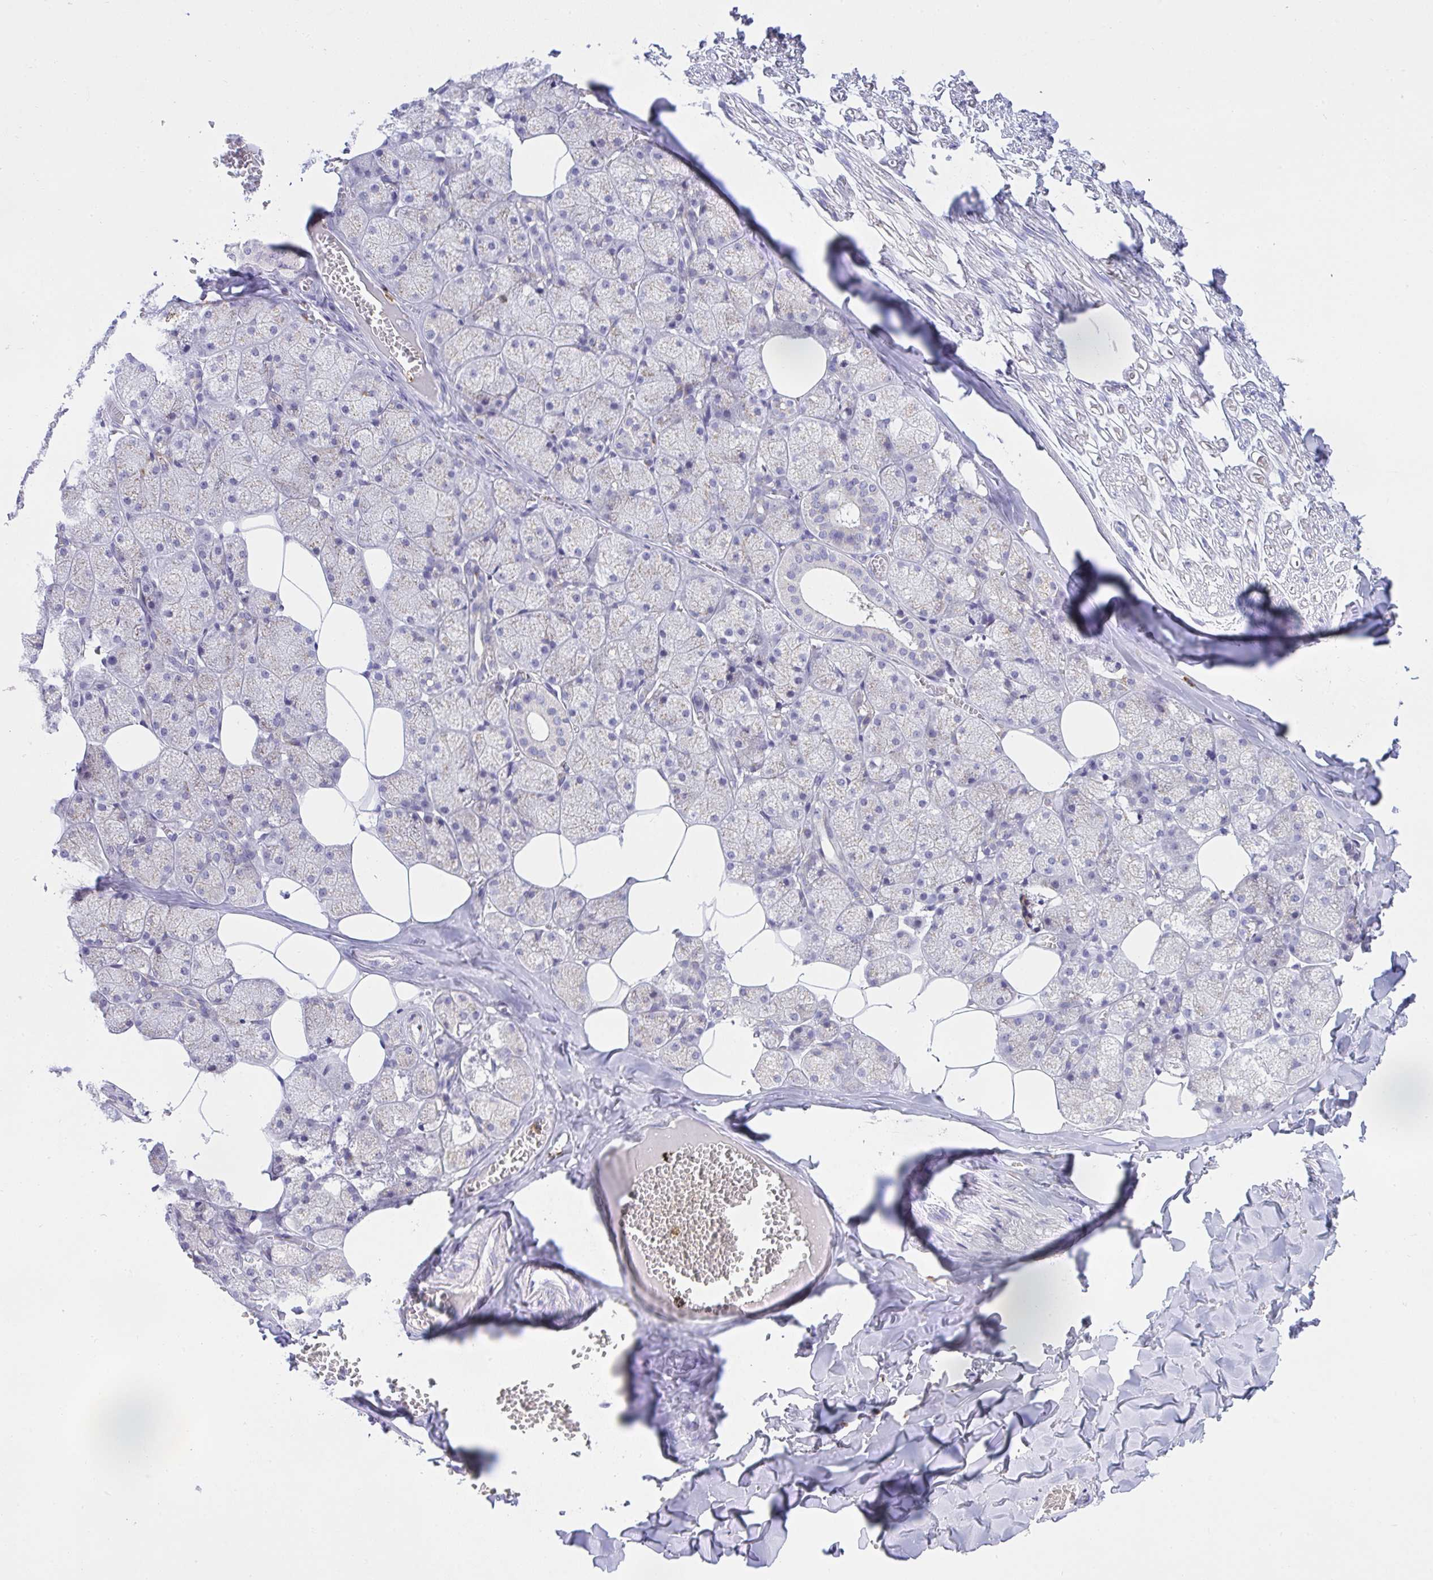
{"staining": {"intensity": "negative", "quantity": "none", "location": "none"}, "tissue": "salivary gland", "cell_type": "Glandular cells", "image_type": "normal", "snomed": [{"axis": "morphology", "description": "Normal tissue, NOS"}, {"axis": "topography", "description": "Salivary gland"}, {"axis": "topography", "description": "Peripheral nerve tissue"}], "caption": "A micrograph of salivary gland stained for a protein displays no brown staining in glandular cells.", "gene": "ZNF554", "patient": {"sex": "male", "age": 38}}